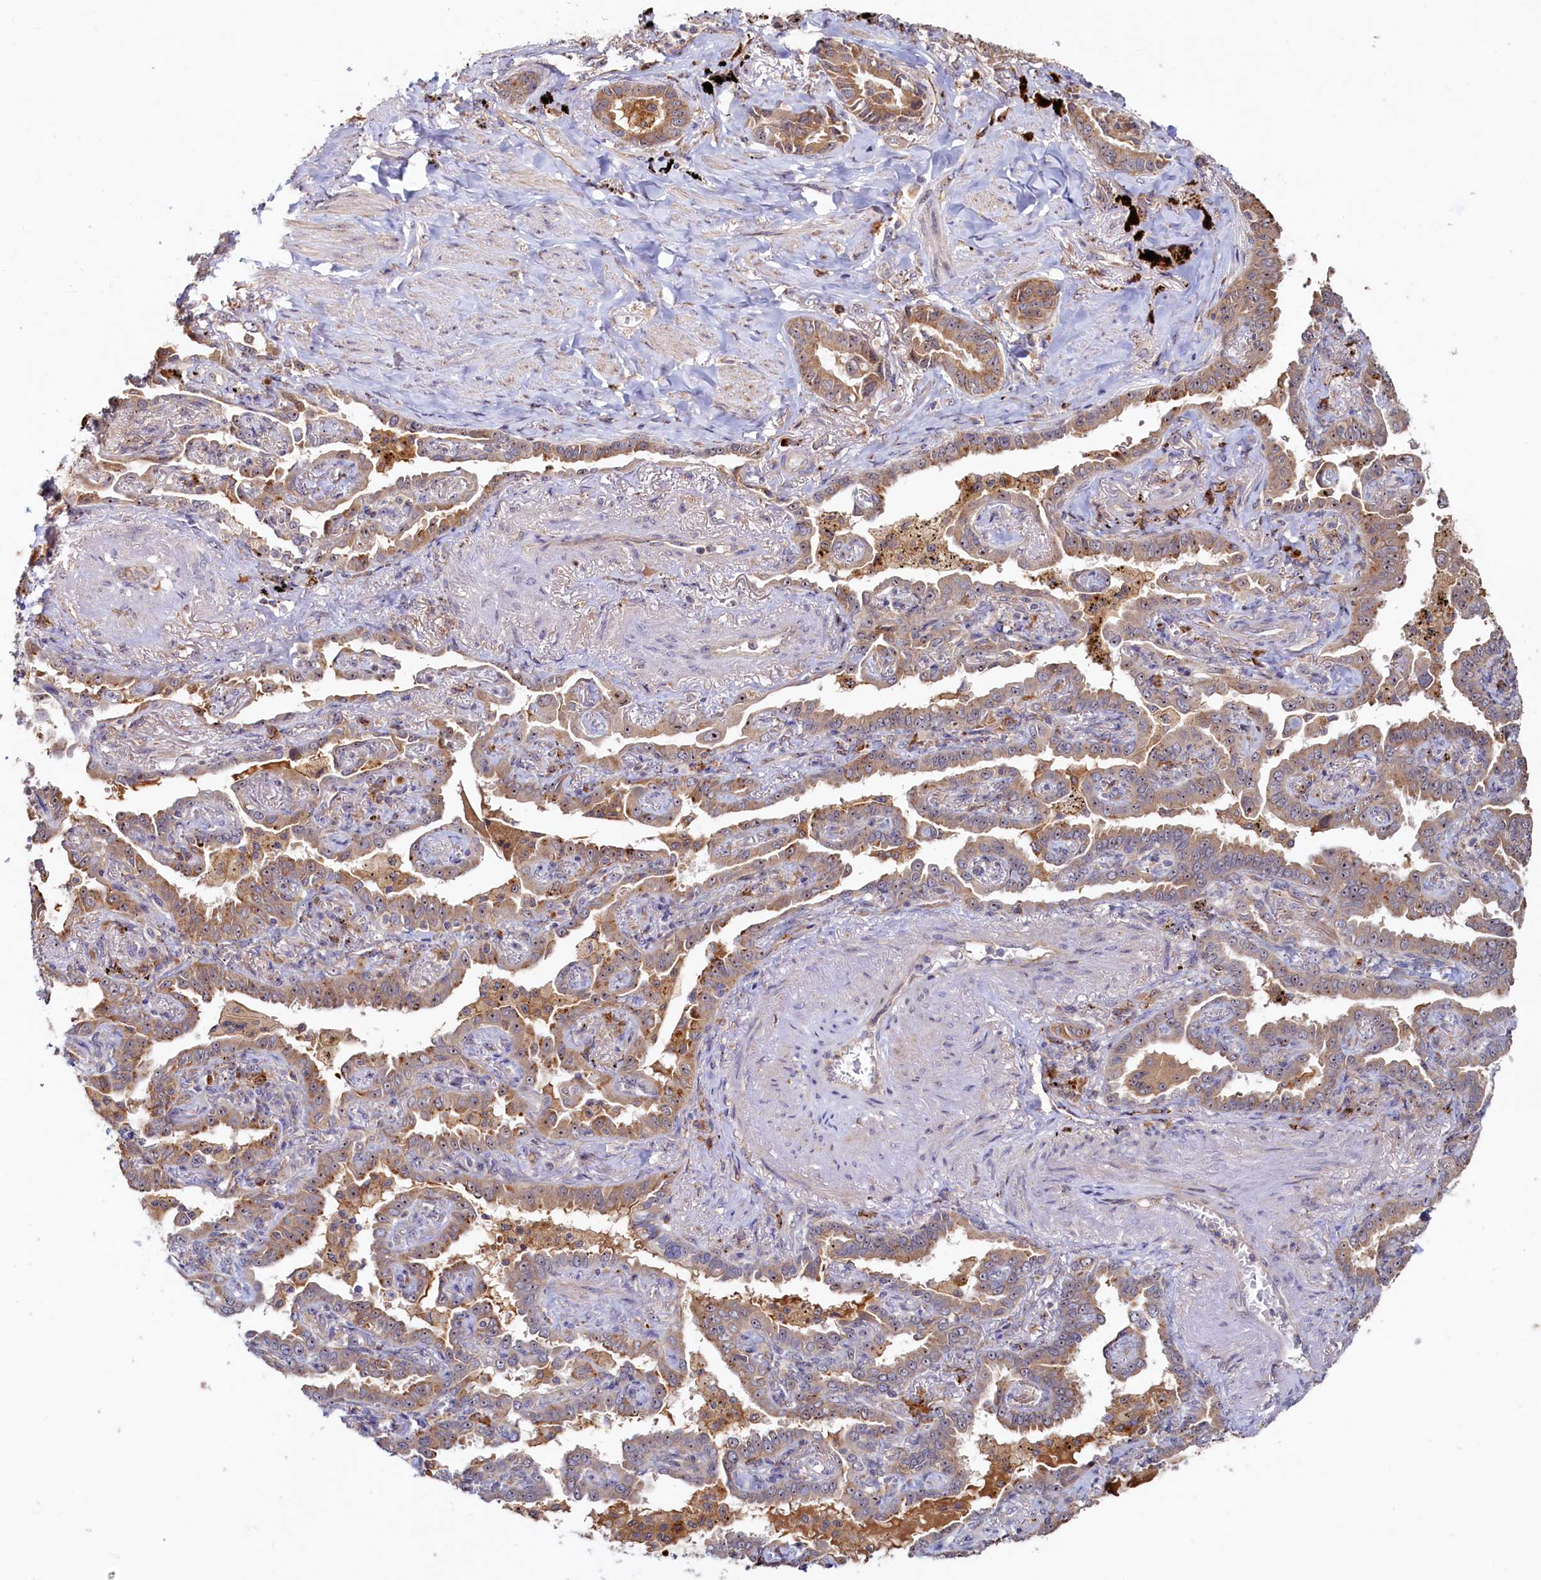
{"staining": {"intensity": "moderate", "quantity": ">75%", "location": "cytoplasmic/membranous,nuclear"}, "tissue": "lung cancer", "cell_type": "Tumor cells", "image_type": "cancer", "snomed": [{"axis": "morphology", "description": "Adenocarcinoma, NOS"}, {"axis": "topography", "description": "Lung"}], "caption": "Lung cancer (adenocarcinoma) stained with a brown dye shows moderate cytoplasmic/membranous and nuclear positive staining in about >75% of tumor cells.", "gene": "RGS7BP", "patient": {"sex": "male", "age": 67}}